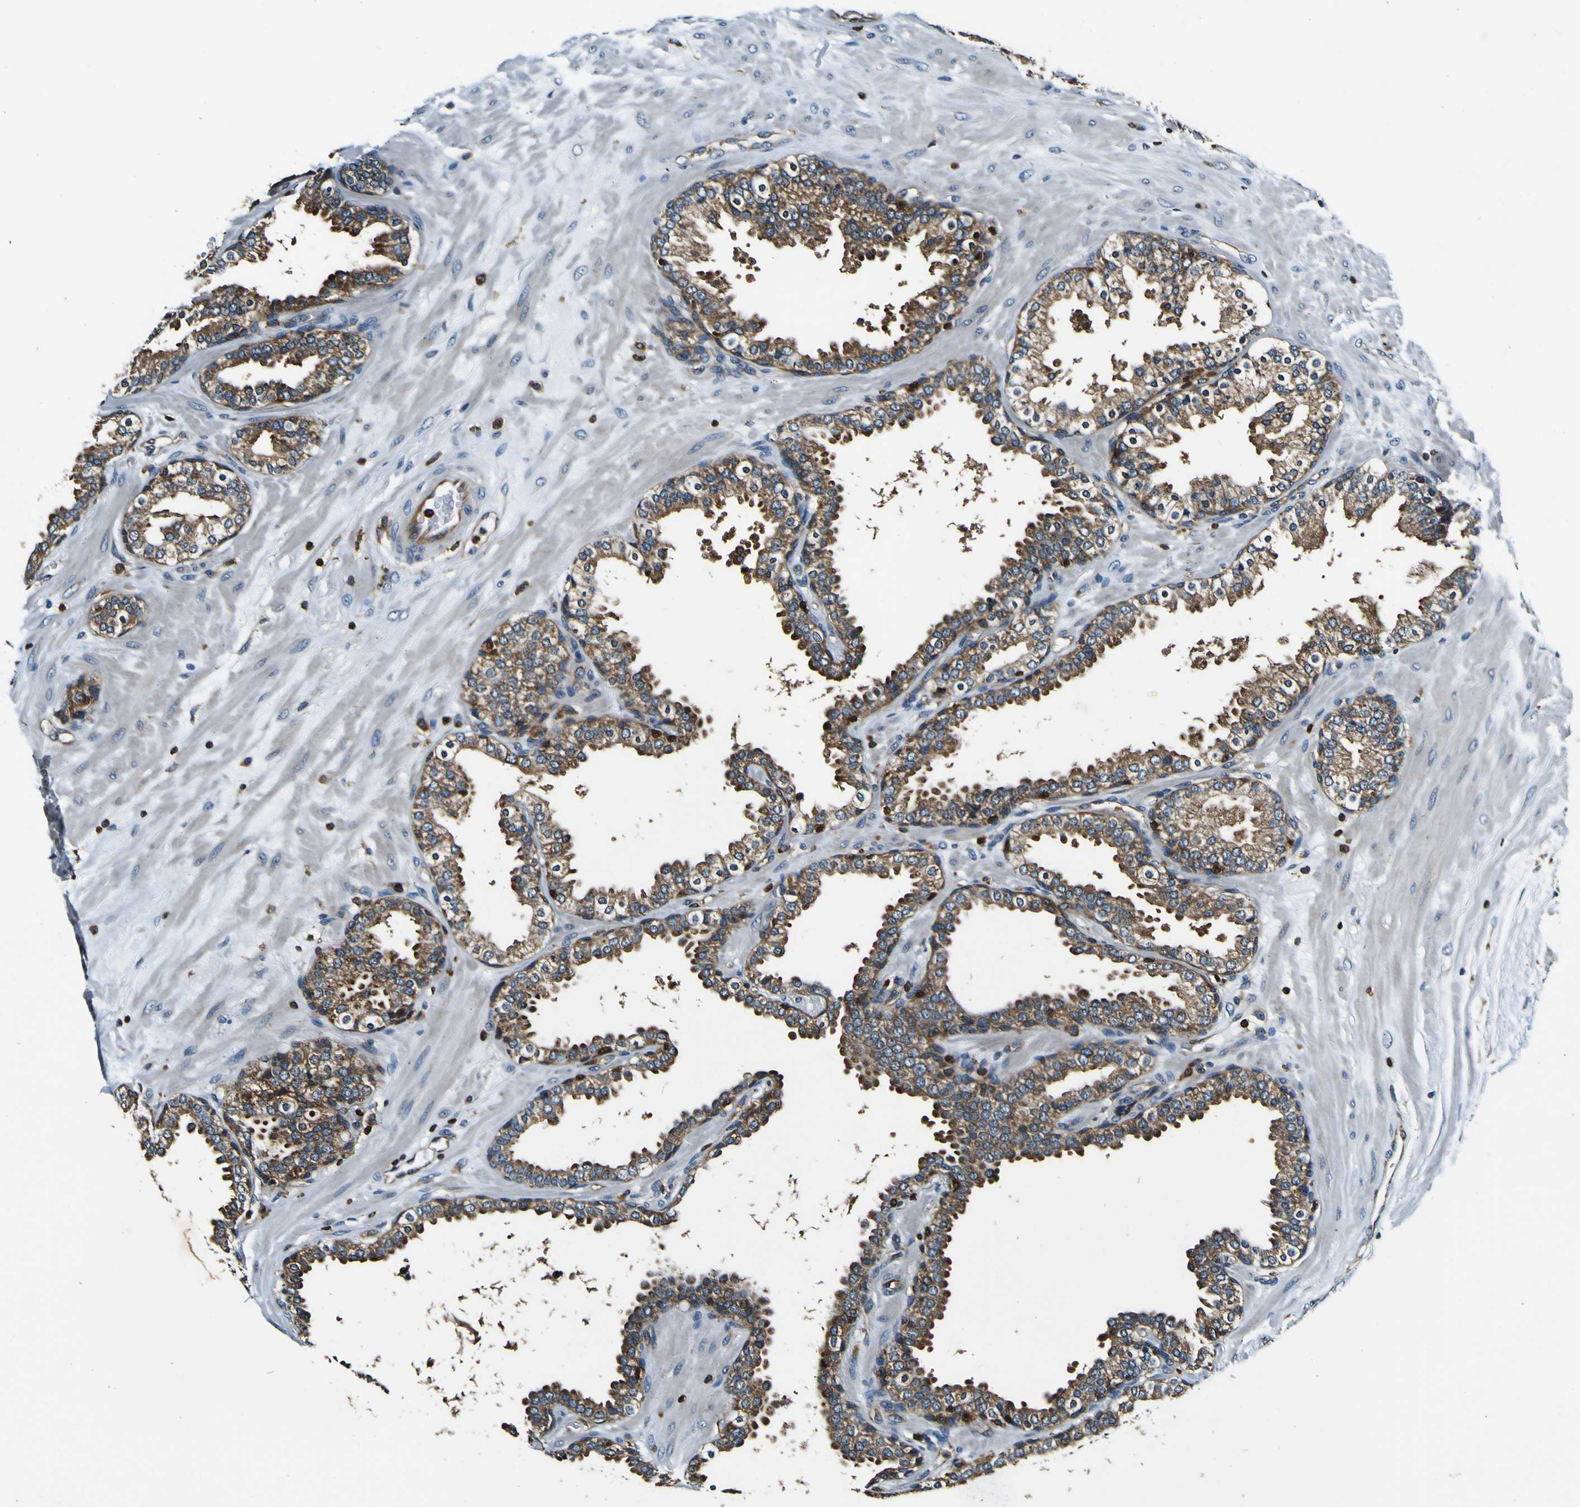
{"staining": {"intensity": "moderate", "quantity": ">75%", "location": "cytoplasmic/membranous"}, "tissue": "prostate", "cell_type": "Glandular cells", "image_type": "normal", "snomed": [{"axis": "morphology", "description": "Normal tissue, NOS"}, {"axis": "topography", "description": "Prostate"}], "caption": "Immunohistochemical staining of normal prostate exhibits >75% levels of moderate cytoplasmic/membranous protein staining in approximately >75% of glandular cells. (Brightfield microscopy of DAB IHC at high magnification).", "gene": "RHOT2", "patient": {"sex": "male", "age": 51}}